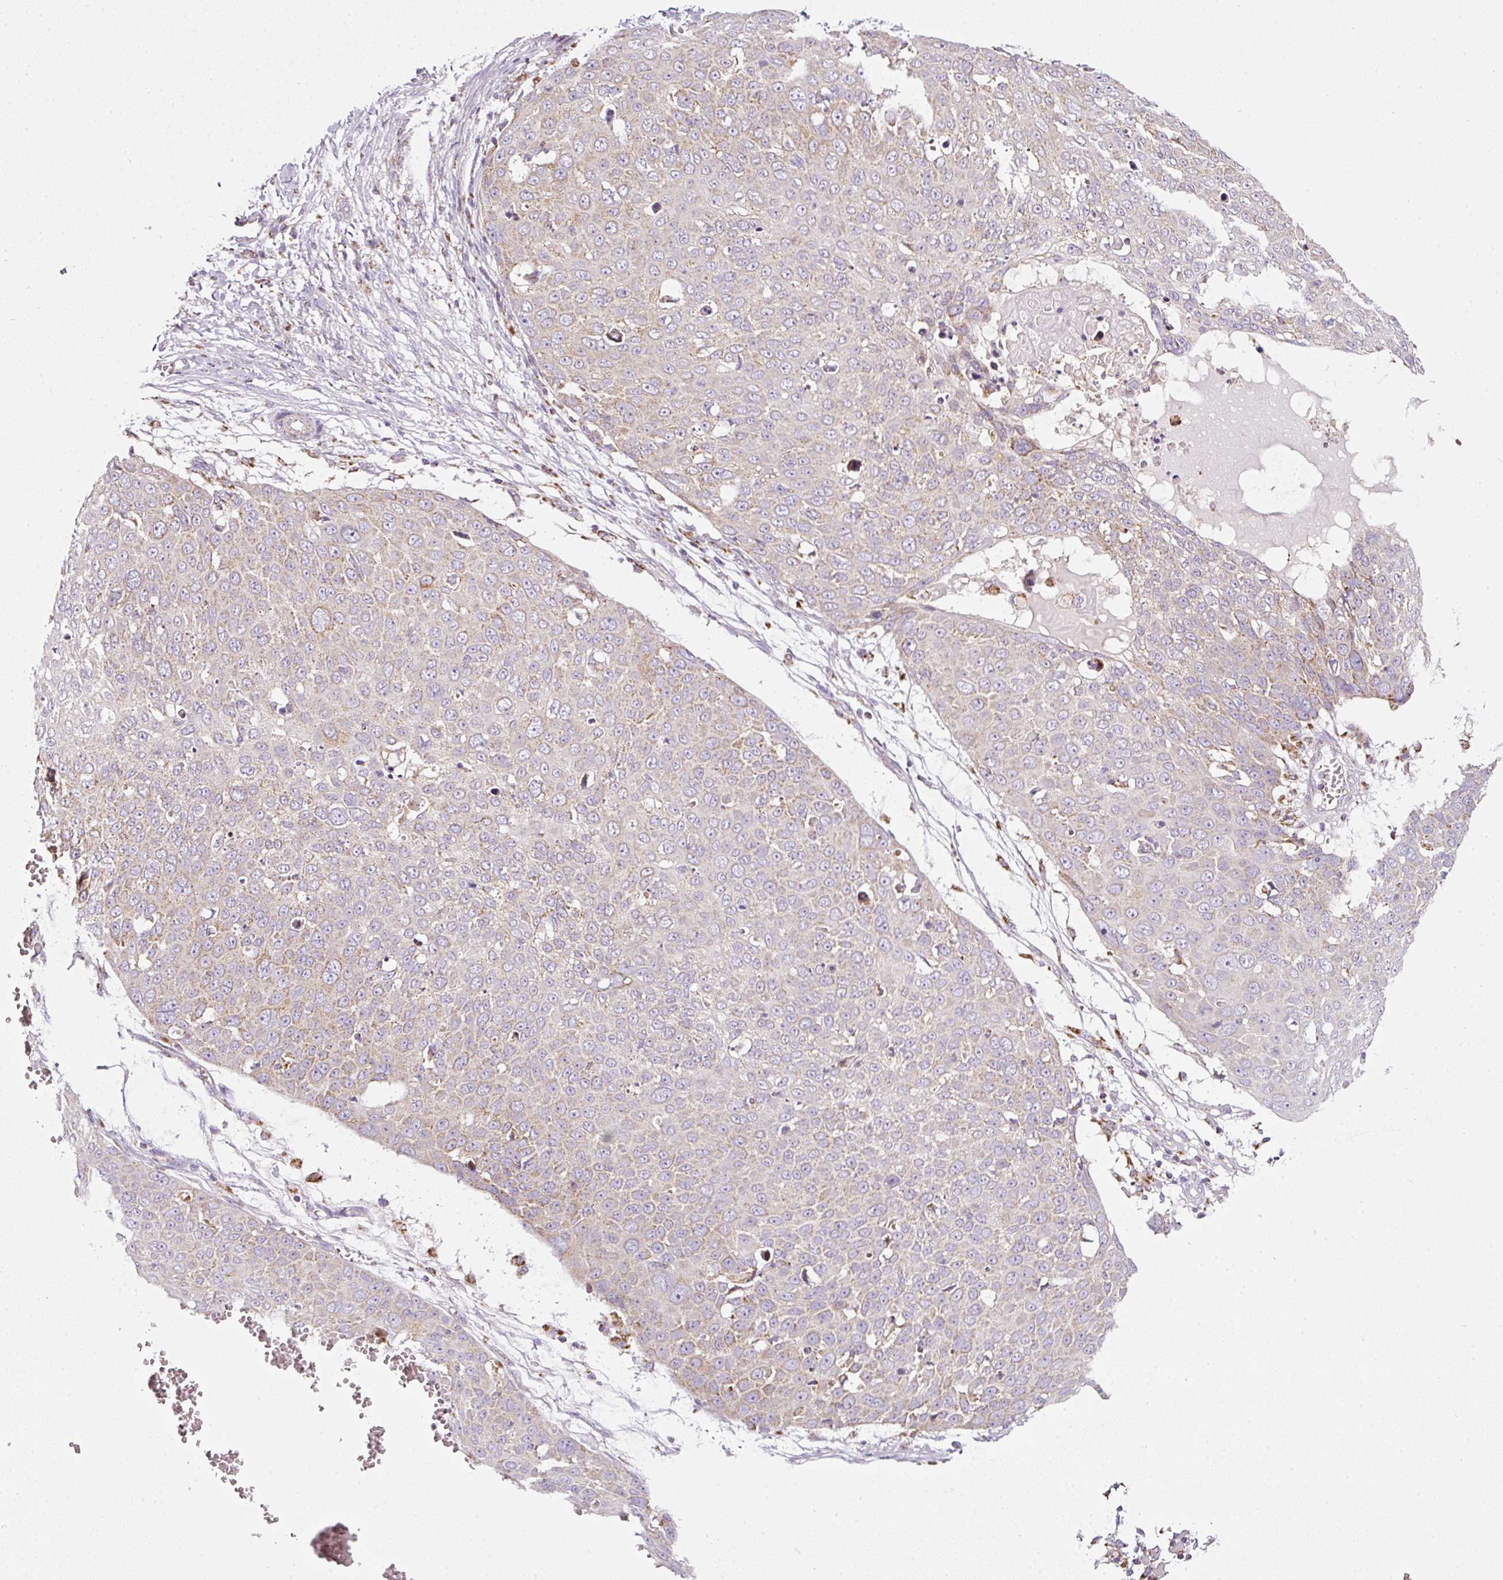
{"staining": {"intensity": "weak", "quantity": "25%-75%", "location": "cytoplasmic/membranous"}, "tissue": "skin cancer", "cell_type": "Tumor cells", "image_type": "cancer", "snomed": [{"axis": "morphology", "description": "Squamous cell carcinoma, NOS"}, {"axis": "topography", "description": "Skin"}], "caption": "An image showing weak cytoplasmic/membranous expression in about 25%-75% of tumor cells in skin cancer (squamous cell carcinoma), as visualized by brown immunohistochemical staining.", "gene": "SDHA", "patient": {"sex": "male", "age": 71}}